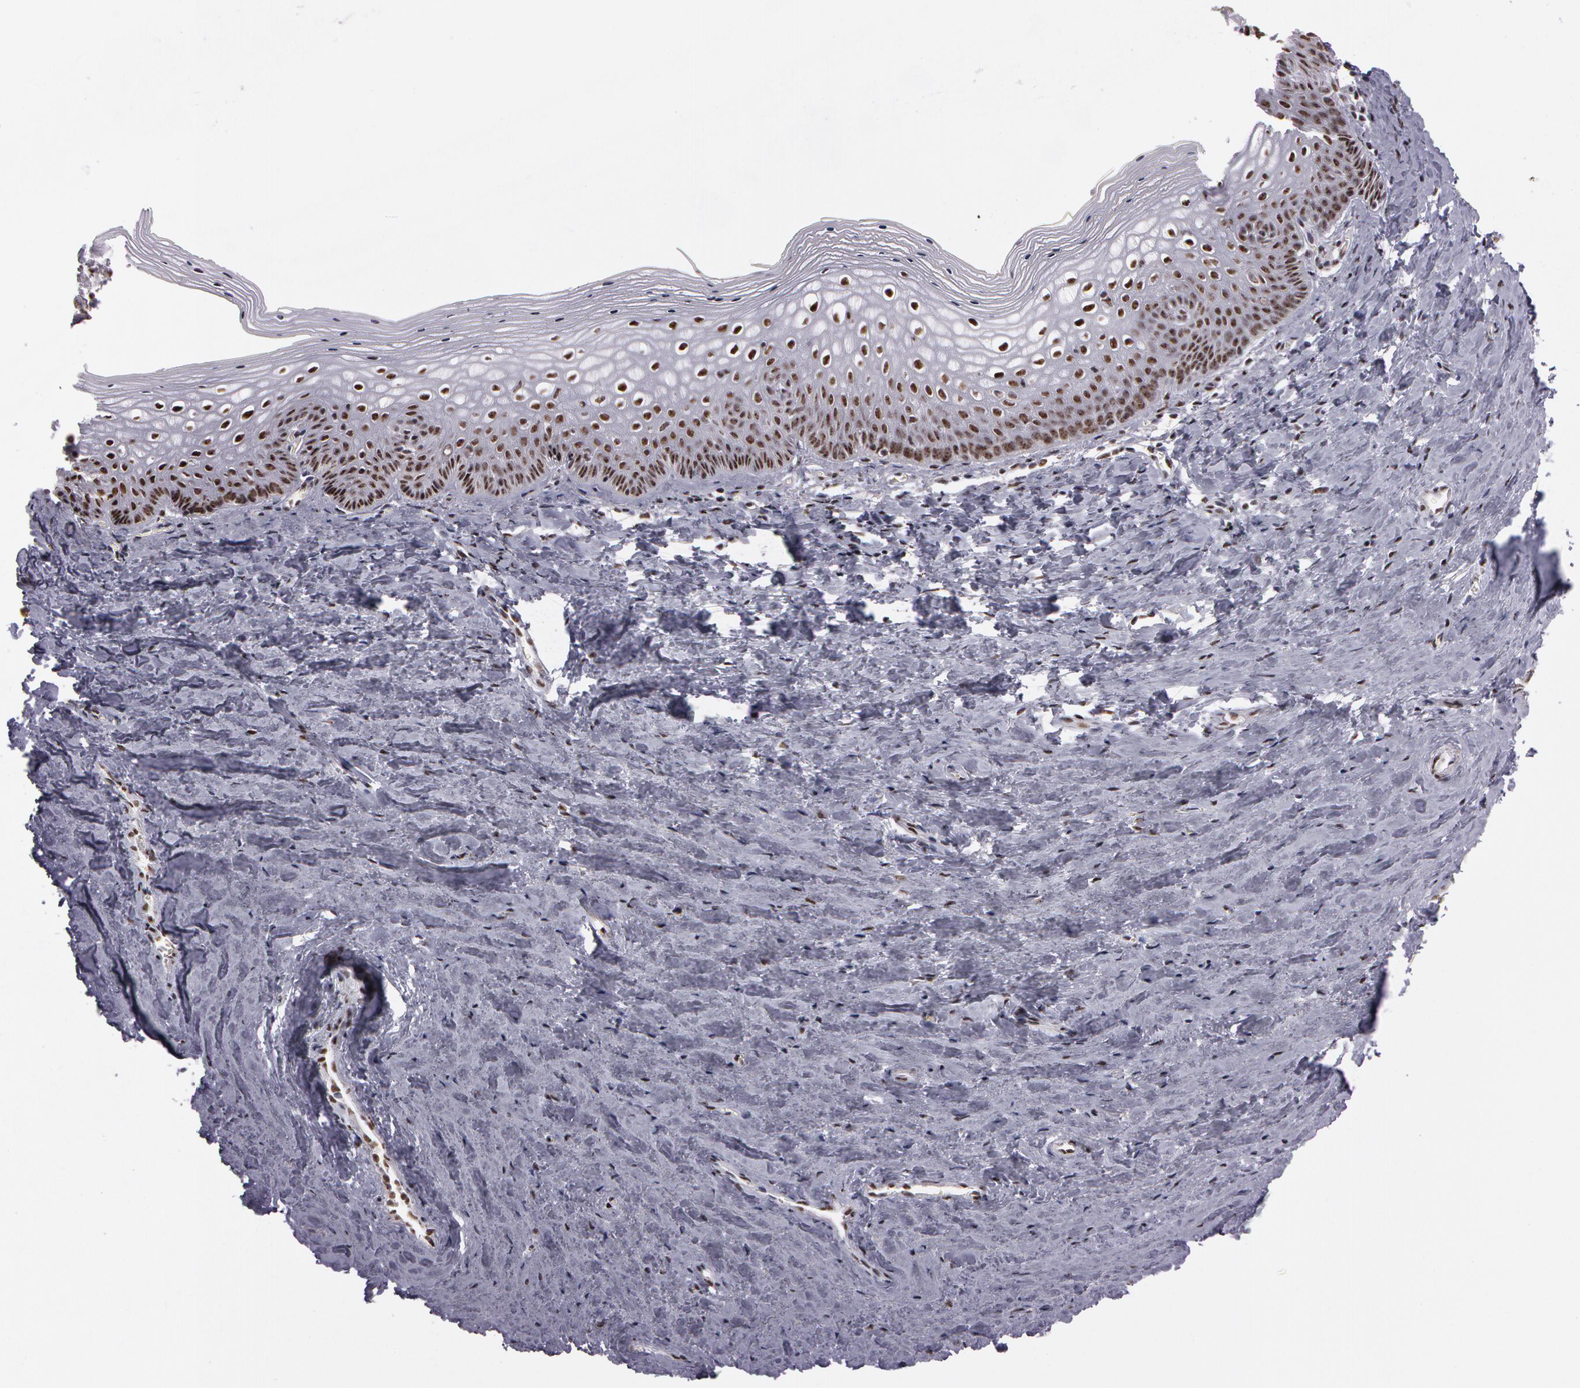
{"staining": {"intensity": "strong", "quantity": ">75%", "location": "nuclear"}, "tissue": "vagina", "cell_type": "Squamous epithelial cells", "image_type": "normal", "snomed": [{"axis": "morphology", "description": "Normal tissue, NOS"}, {"axis": "topography", "description": "Vagina"}], "caption": "This photomicrograph exhibits immunohistochemistry staining of benign vagina, with high strong nuclear staining in about >75% of squamous epithelial cells.", "gene": "PNN", "patient": {"sex": "female", "age": 46}}